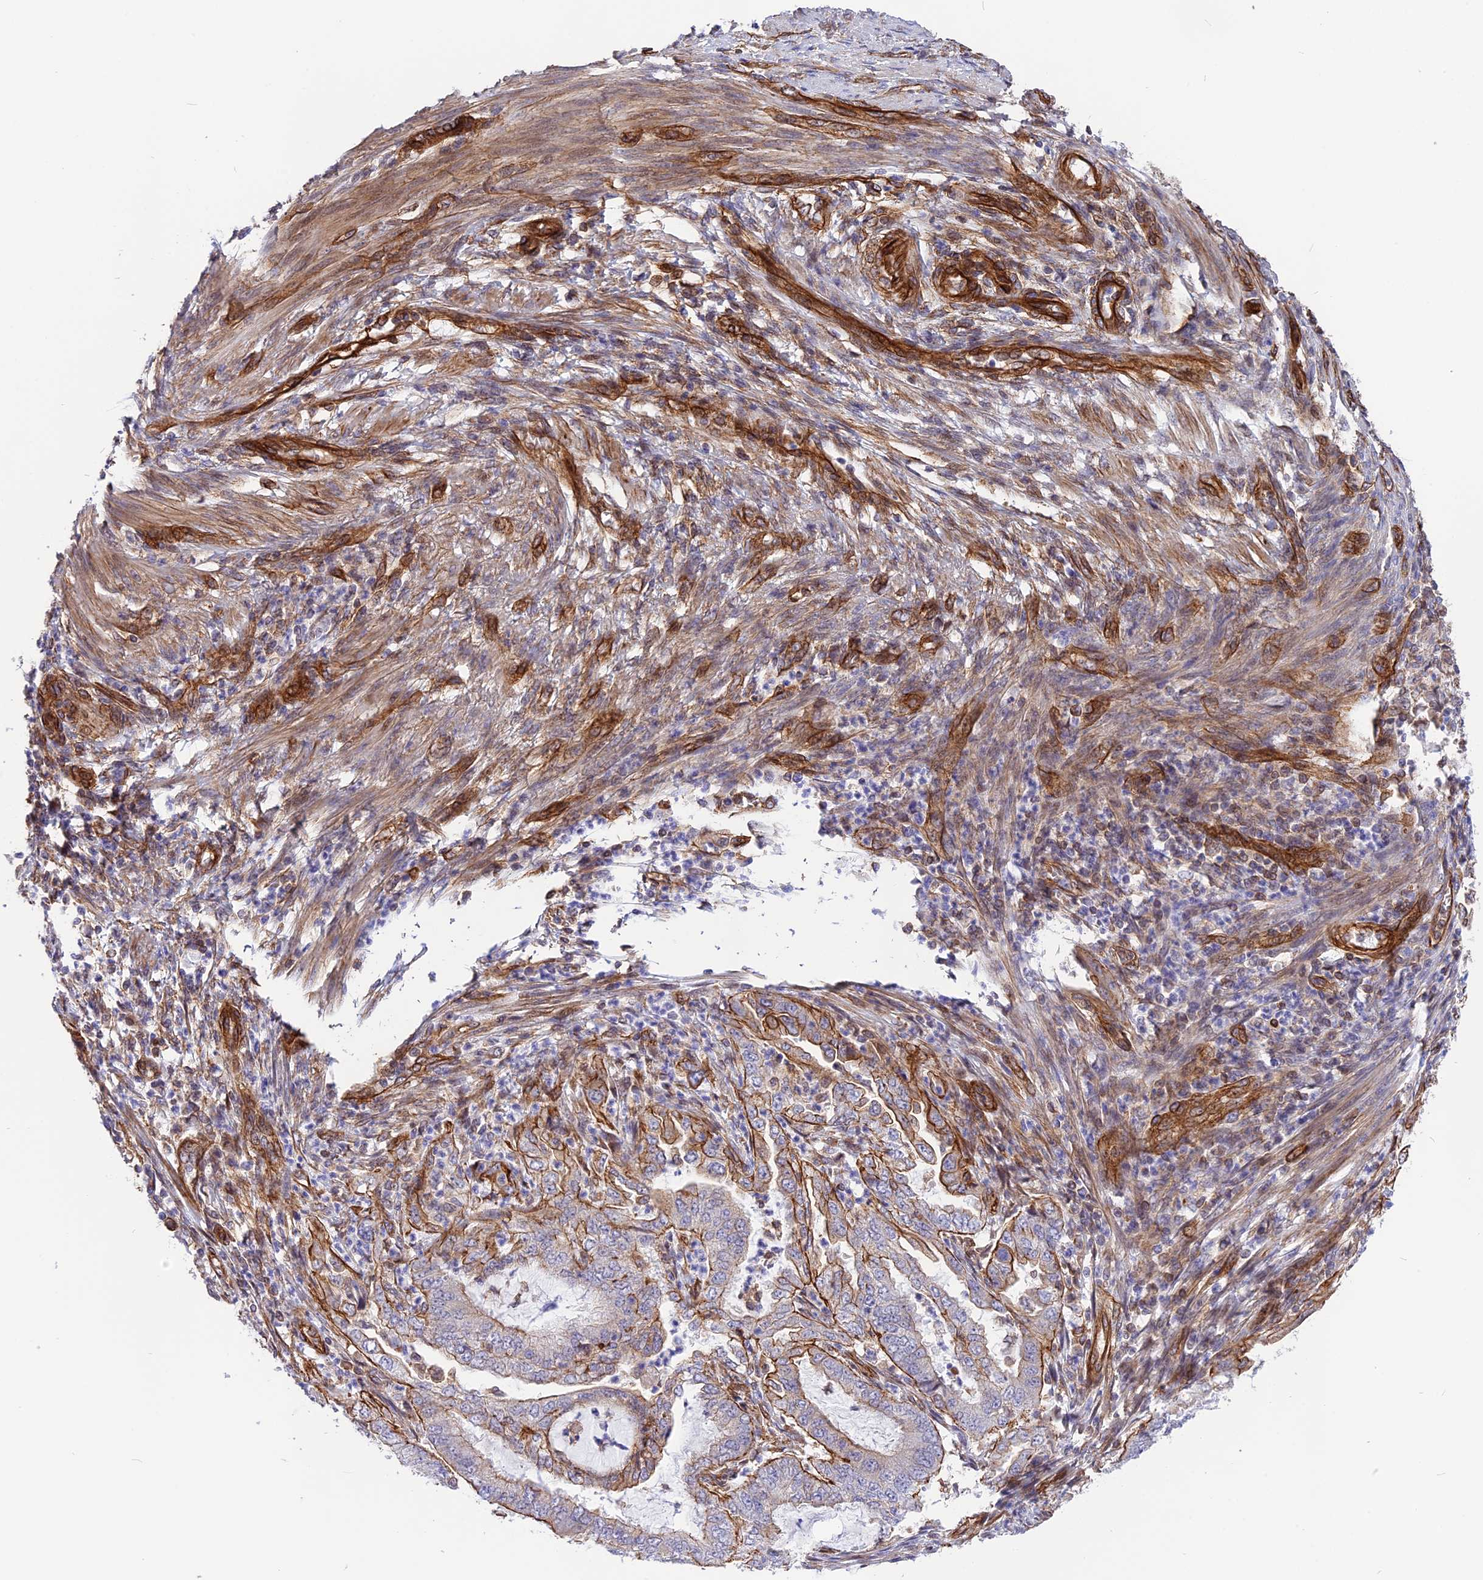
{"staining": {"intensity": "moderate", "quantity": "25%-75%", "location": "cytoplasmic/membranous"}, "tissue": "endometrial cancer", "cell_type": "Tumor cells", "image_type": "cancer", "snomed": [{"axis": "morphology", "description": "Adenocarcinoma, NOS"}, {"axis": "topography", "description": "Endometrium"}], "caption": "Endometrial cancer (adenocarcinoma) stained with a protein marker shows moderate staining in tumor cells.", "gene": "R3HDM4", "patient": {"sex": "female", "age": 51}}